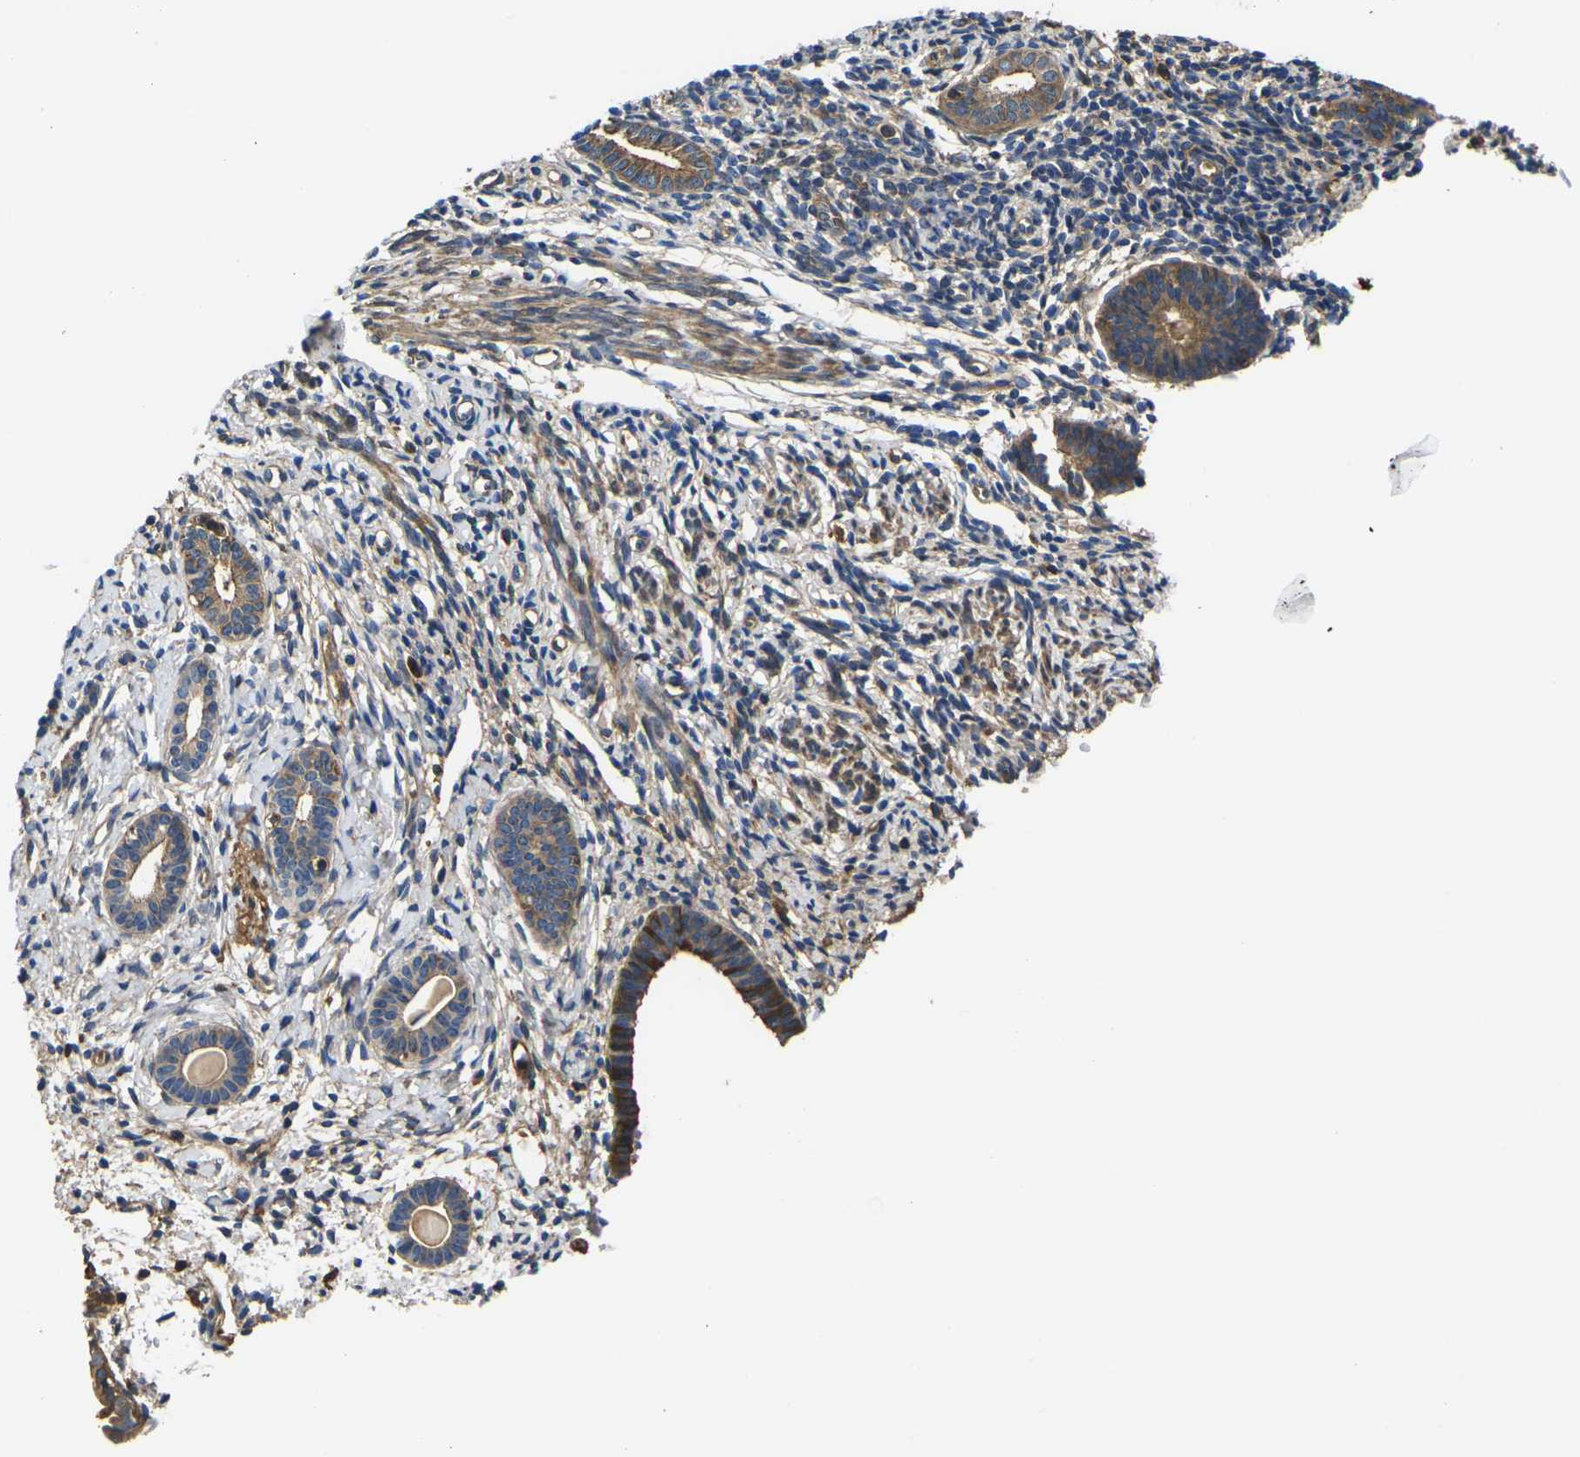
{"staining": {"intensity": "moderate", "quantity": ">75%", "location": "cytoplasmic/membranous"}, "tissue": "endometrium", "cell_type": "Cells in endometrial stroma", "image_type": "normal", "snomed": [{"axis": "morphology", "description": "Normal tissue, NOS"}, {"axis": "topography", "description": "Endometrium"}], "caption": "Protein analysis of benign endometrium exhibits moderate cytoplasmic/membranous expression in approximately >75% of cells in endometrial stroma. Nuclei are stained in blue.", "gene": "HSPG2", "patient": {"sex": "female", "age": 71}}